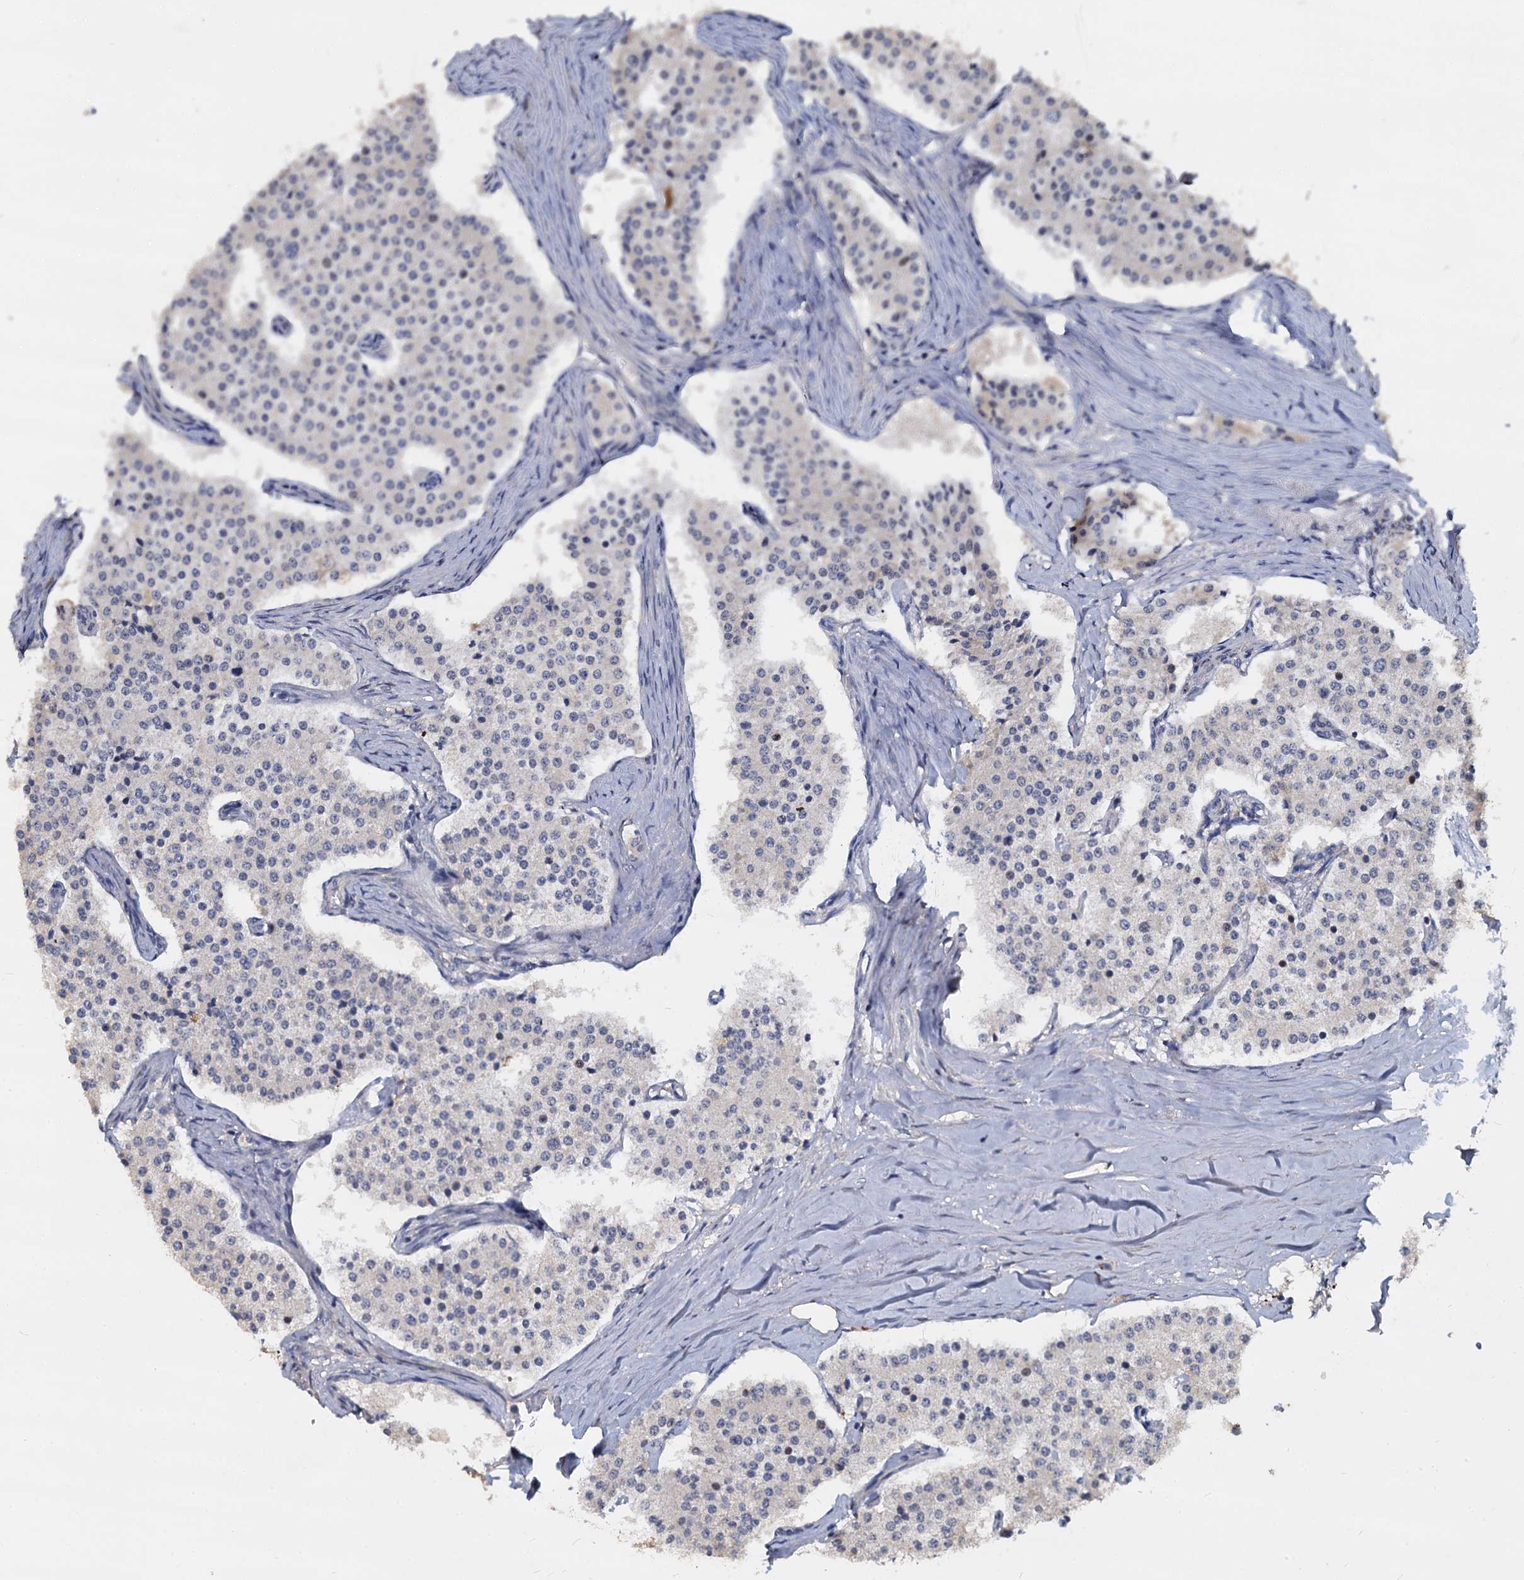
{"staining": {"intensity": "negative", "quantity": "none", "location": "none"}, "tissue": "carcinoid", "cell_type": "Tumor cells", "image_type": "cancer", "snomed": [{"axis": "morphology", "description": "Carcinoid, malignant, NOS"}, {"axis": "topography", "description": "Colon"}], "caption": "DAB immunohistochemical staining of carcinoid shows no significant expression in tumor cells.", "gene": "CCDC184", "patient": {"sex": "female", "age": 52}}